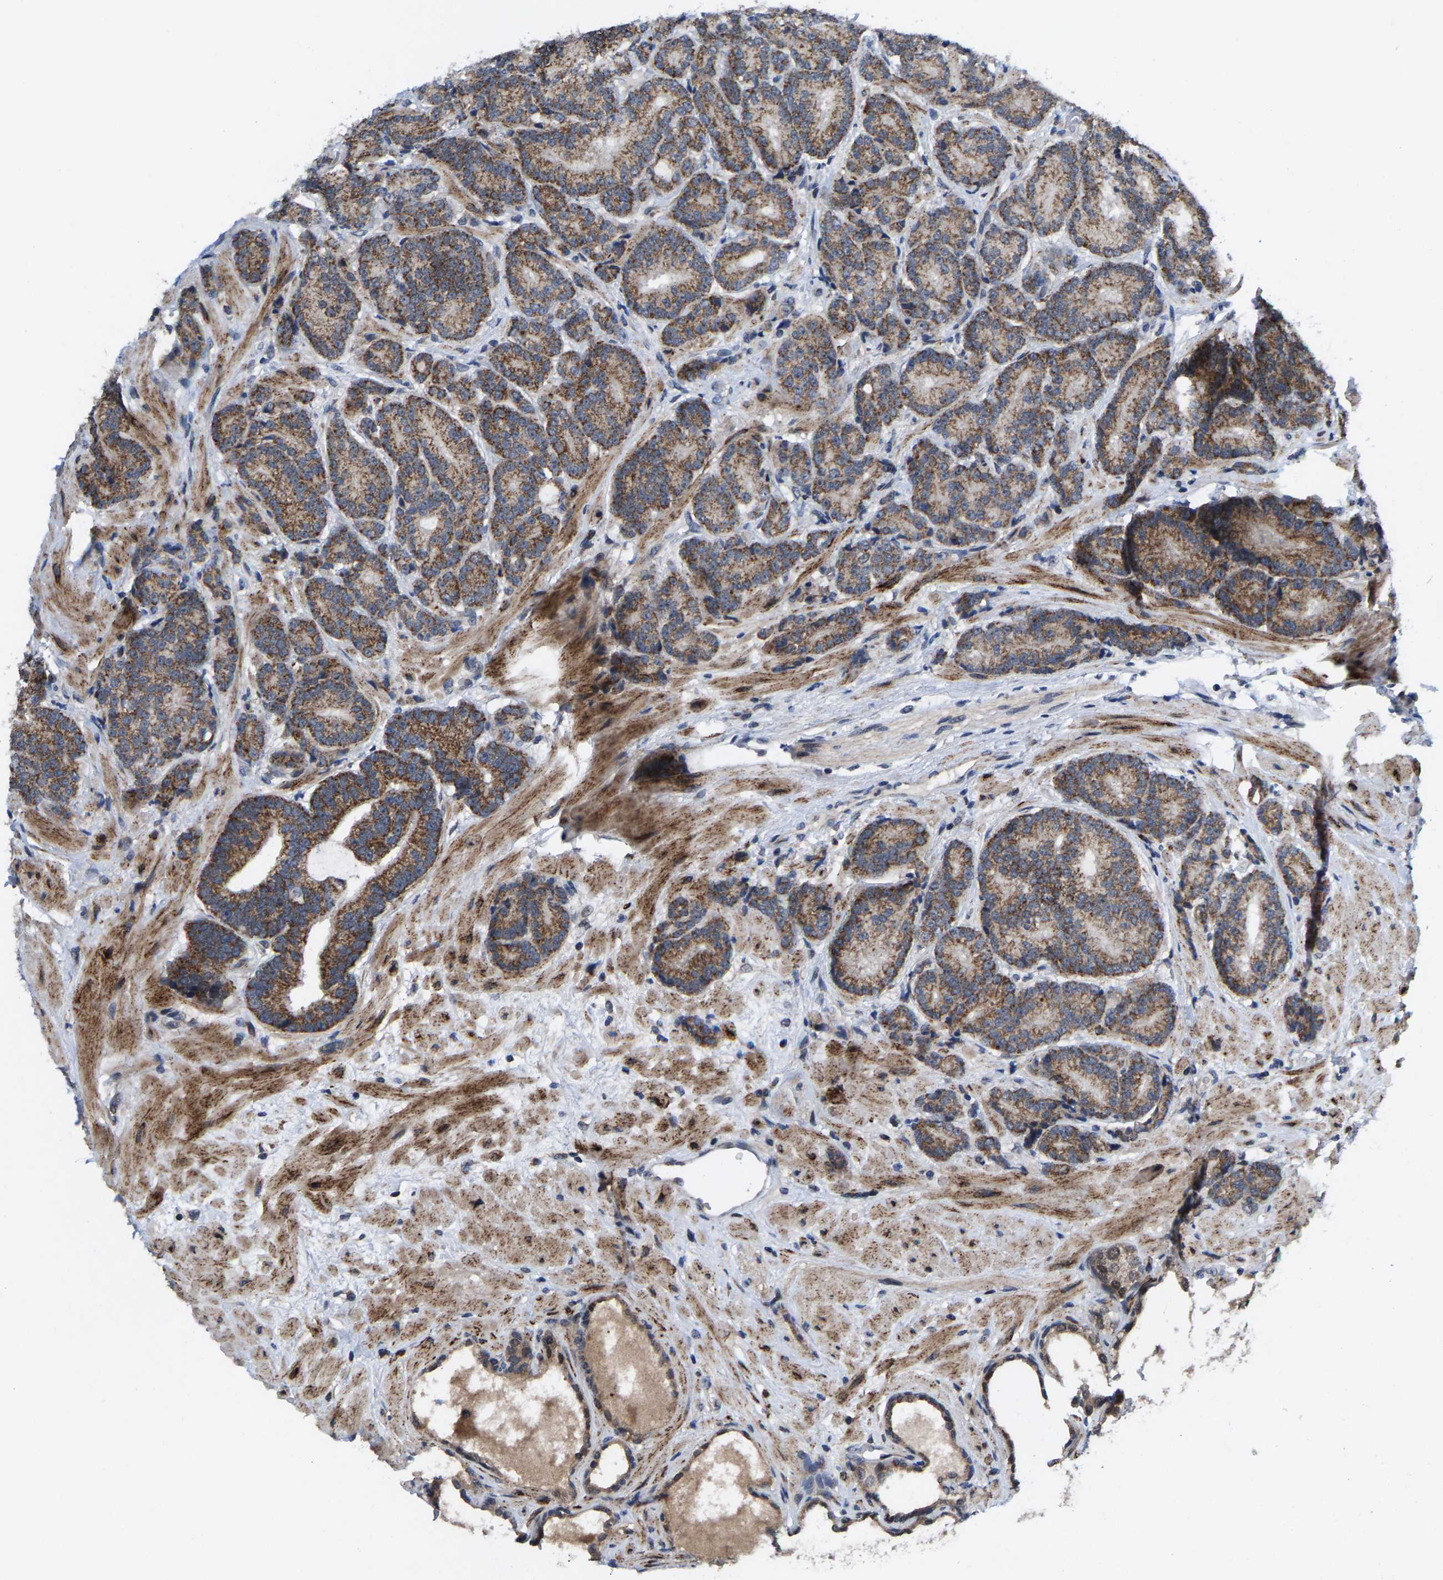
{"staining": {"intensity": "moderate", "quantity": ">75%", "location": "cytoplasmic/membranous"}, "tissue": "prostate cancer", "cell_type": "Tumor cells", "image_type": "cancer", "snomed": [{"axis": "morphology", "description": "Adenocarcinoma, High grade"}, {"axis": "topography", "description": "Prostate"}], "caption": "Moderate cytoplasmic/membranous staining is seen in about >75% of tumor cells in prostate cancer (adenocarcinoma (high-grade)).", "gene": "TDRKH", "patient": {"sex": "male", "age": 61}}